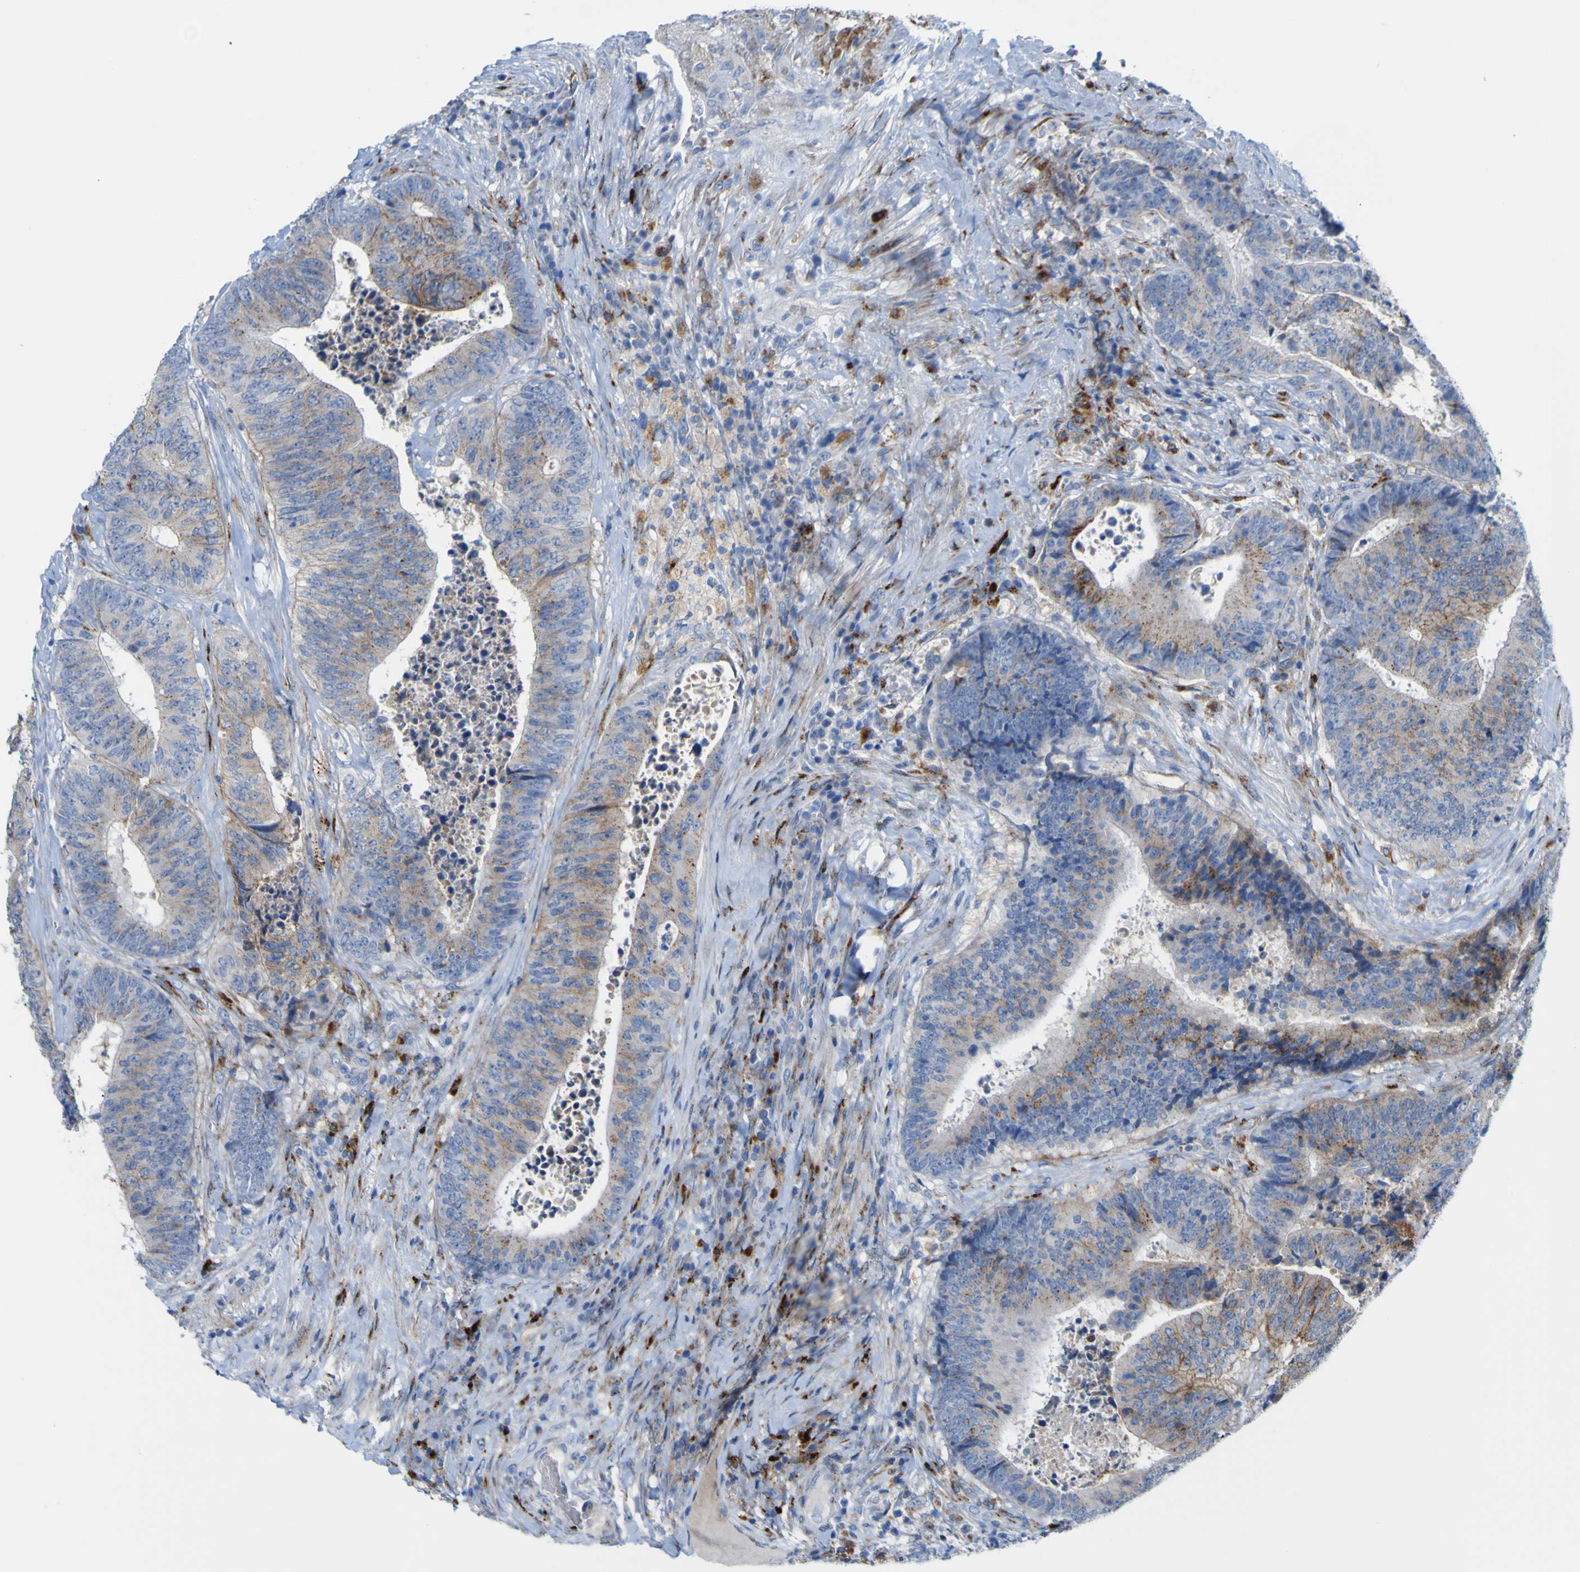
{"staining": {"intensity": "moderate", "quantity": ">75%", "location": "cytoplasmic/membranous"}, "tissue": "colorectal cancer", "cell_type": "Tumor cells", "image_type": "cancer", "snomed": [{"axis": "morphology", "description": "Adenocarcinoma, NOS"}, {"axis": "topography", "description": "Rectum"}], "caption": "A photomicrograph of colorectal cancer (adenocarcinoma) stained for a protein demonstrates moderate cytoplasmic/membranous brown staining in tumor cells. The staining is performed using DAB (3,3'-diaminobenzidine) brown chromogen to label protein expression. The nuclei are counter-stained blue using hematoxylin.", "gene": "PTPRF", "patient": {"sex": "male", "age": 72}}